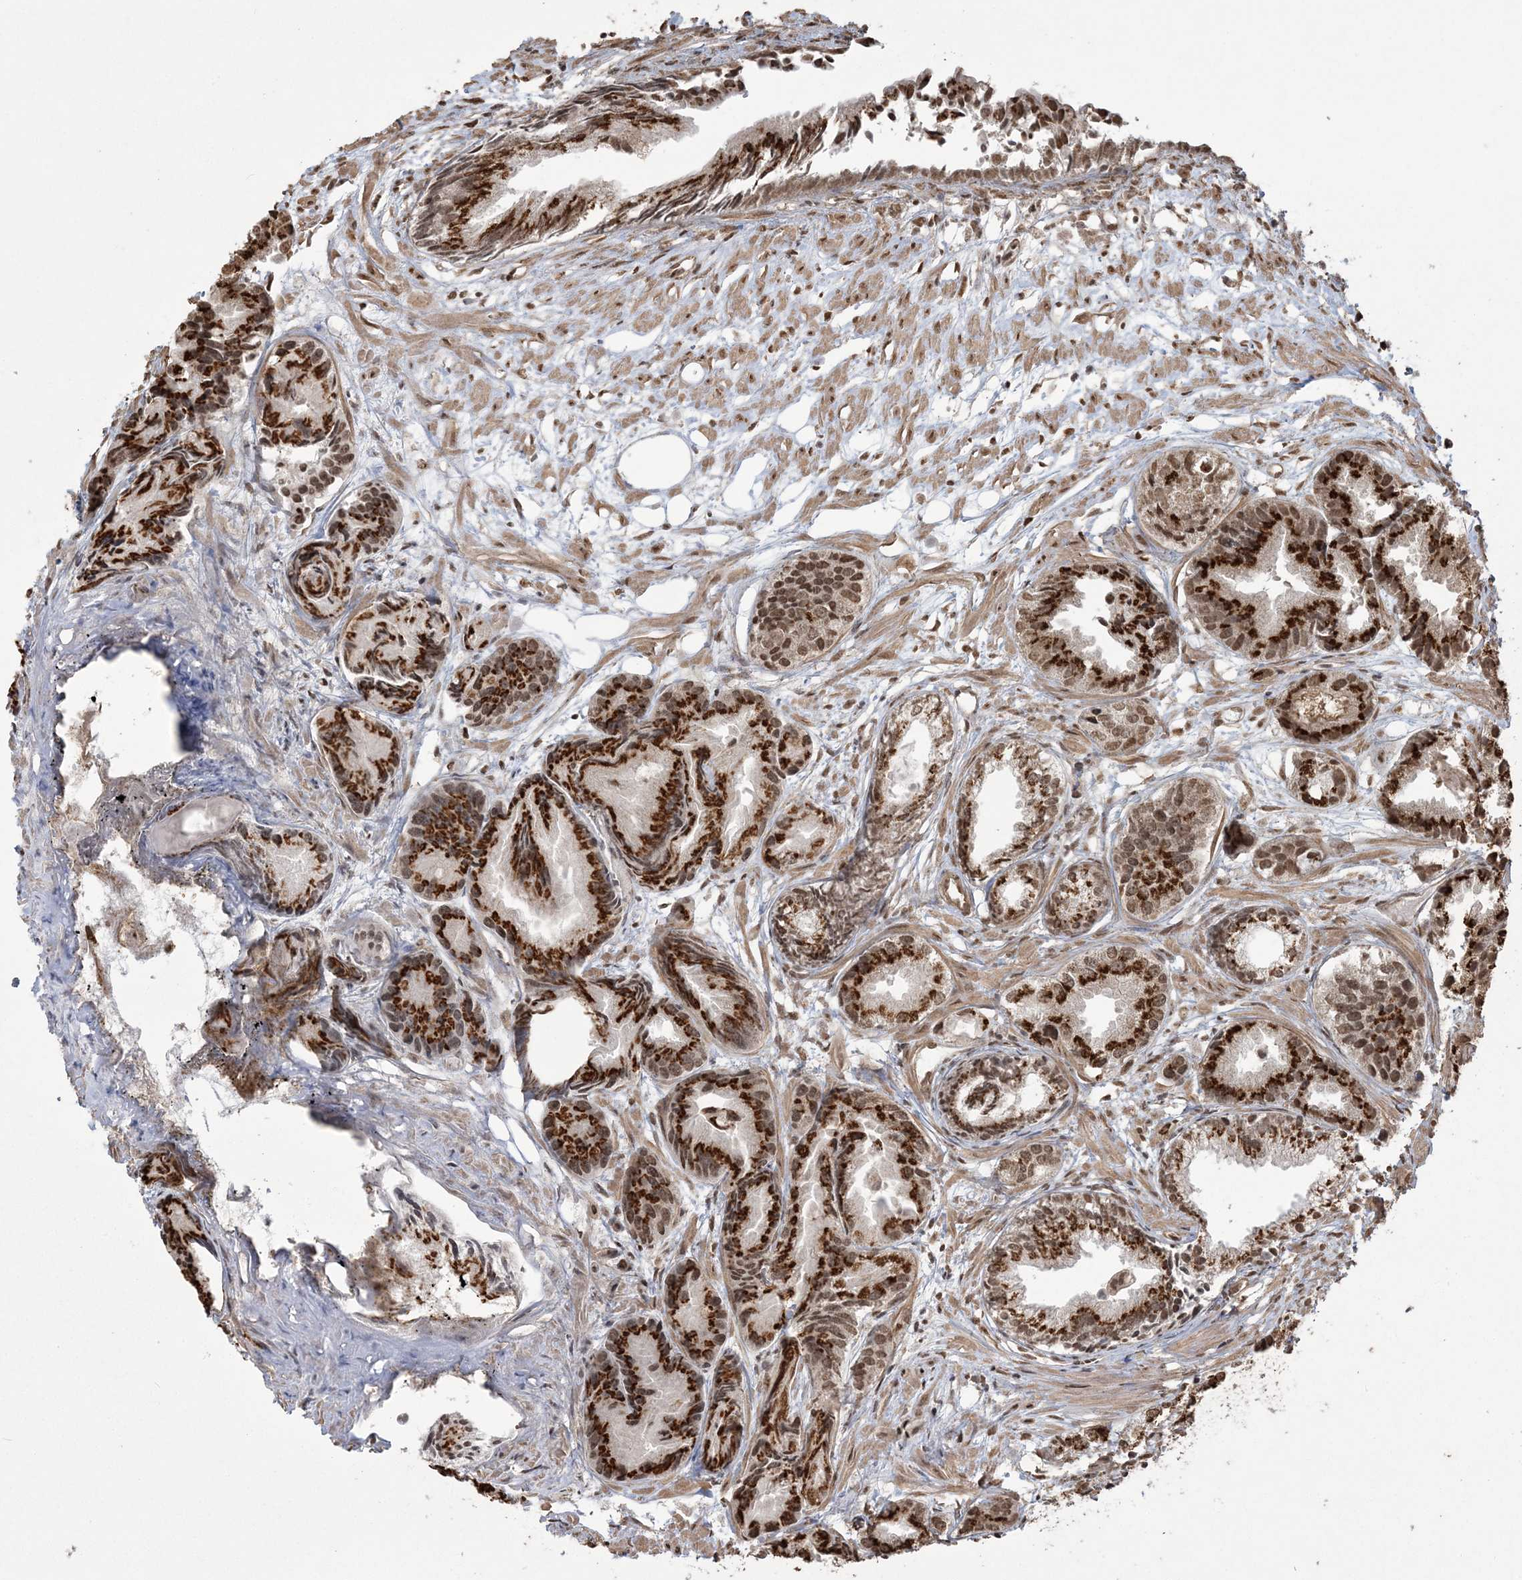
{"staining": {"intensity": "strong", "quantity": ">75%", "location": "cytoplasmic/membranous,nuclear"}, "tissue": "prostate cancer", "cell_type": "Tumor cells", "image_type": "cancer", "snomed": [{"axis": "morphology", "description": "Adenocarcinoma, Low grade"}, {"axis": "topography", "description": "Prostate"}], "caption": "Immunohistochemical staining of human prostate cancer (low-grade adenocarcinoma) displays strong cytoplasmic/membranous and nuclear protein expression in approximately >75% of tumor cells. The protein of interest is stained brown, and the nuclei are stained in blue (DAB (3,3'-diaminobenzidine) IHC with brightfield microscopy, high magnification).", "gene": "ZNF839", "patient": {"sex": "male", "age": 88}}